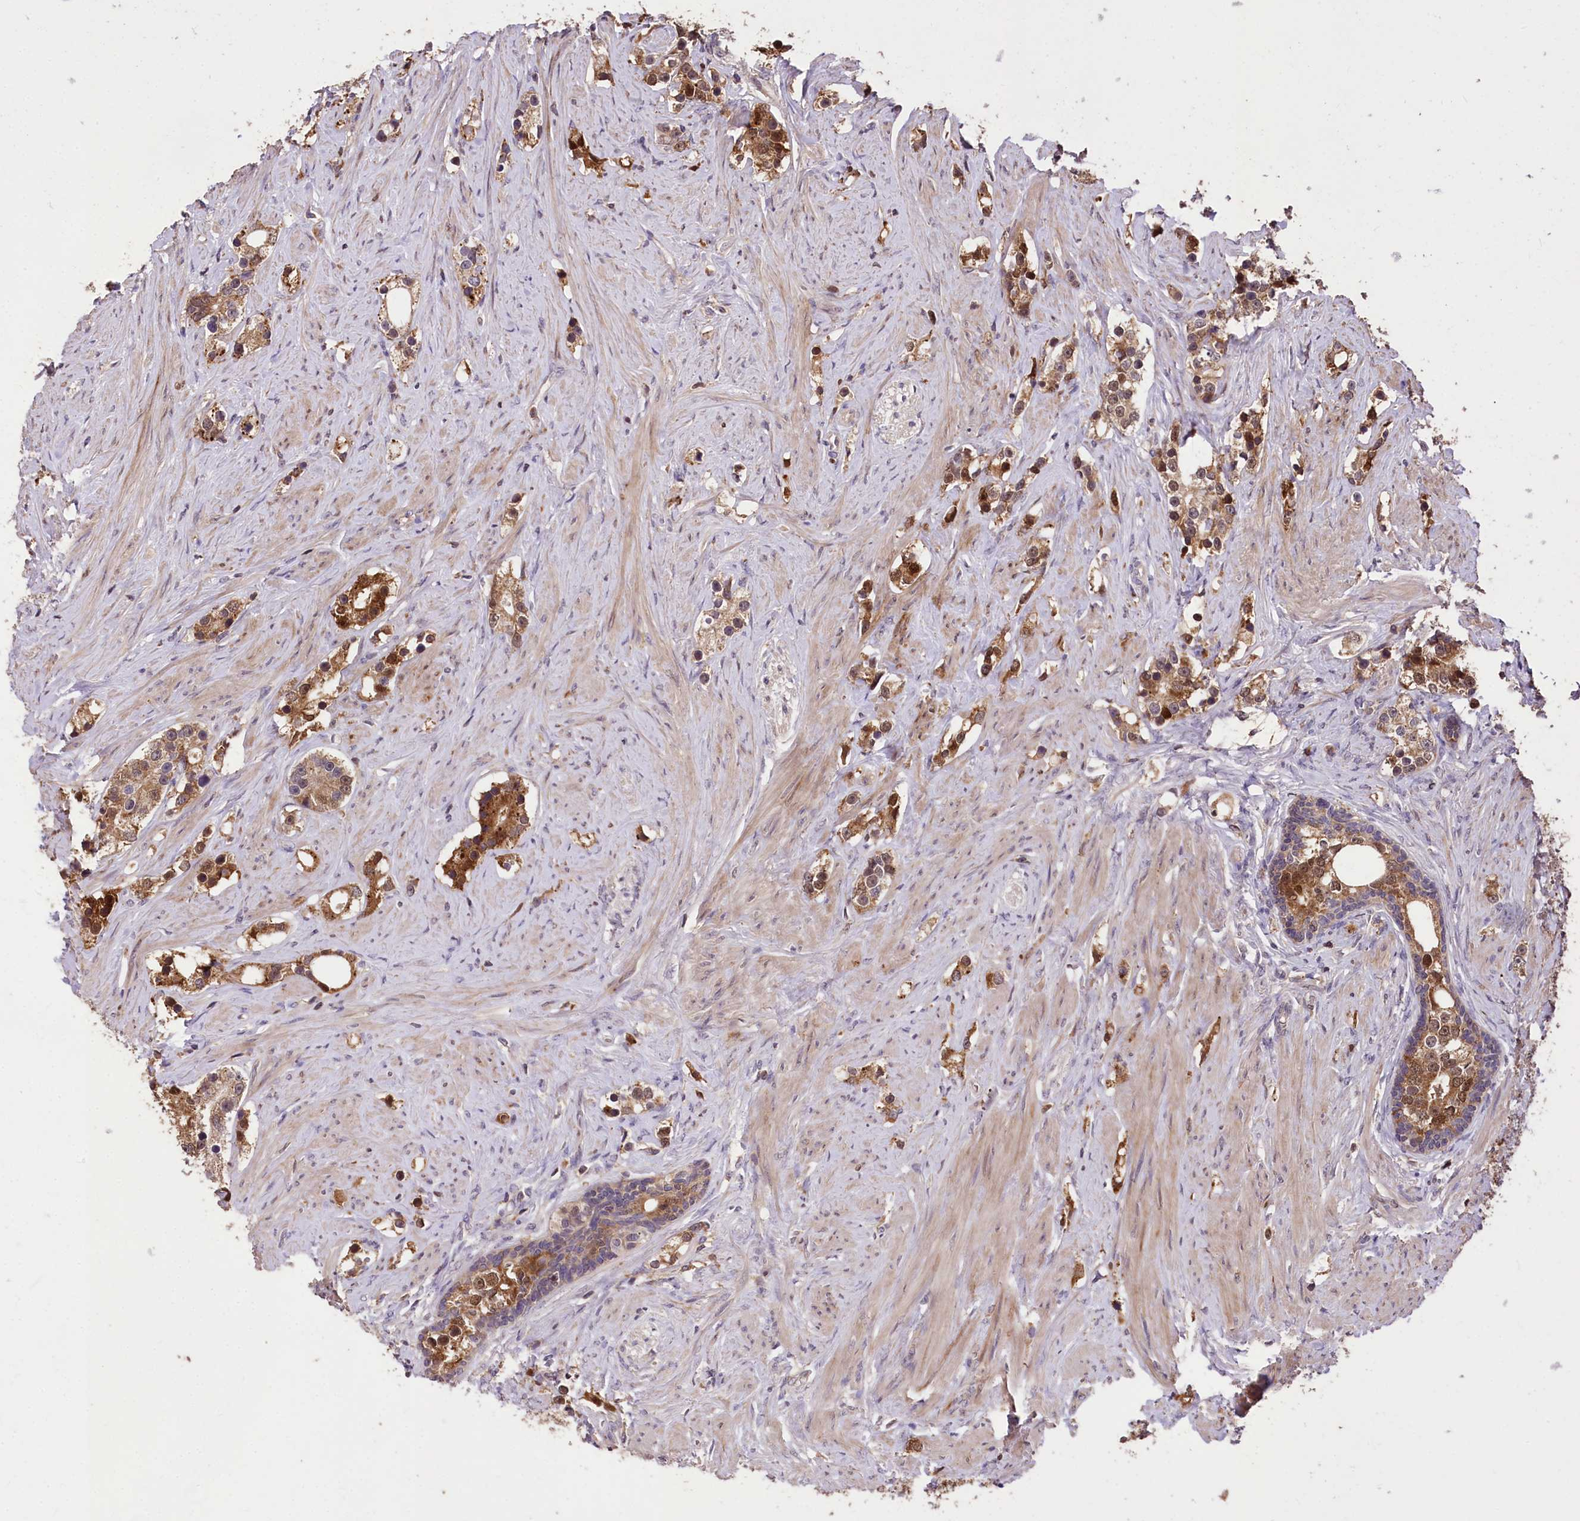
{"staining": {"intensity": "moderate", "quantity": ">75%", "location": "cytoplasmic/membranous,nuclear"}, "tissue": "prostate cancer", "cell_type": "Tumor cells", "image_type": "cancer", "snomed": [{"axis": "morphology", "description": "Adenocarcinoma, High grade"}, {"axis": "topography", "description": "Prostate"}], "caption": "Immunohistochemical staining of human prostate high-grade adenocarcinoma shows medium levels of moderate cytoplasmic/membranous and nuclear protein expression in about >75% of tumor cells. The staining was performed using DAB (3,3'-diaminobenzidine) to visualize the protein expression in brown, while the nuclei were stained in blue with hematoxylin (Magnification: 20x).", "gene": "SERGEF", "patient": {"sex": "male", "age": 63}}